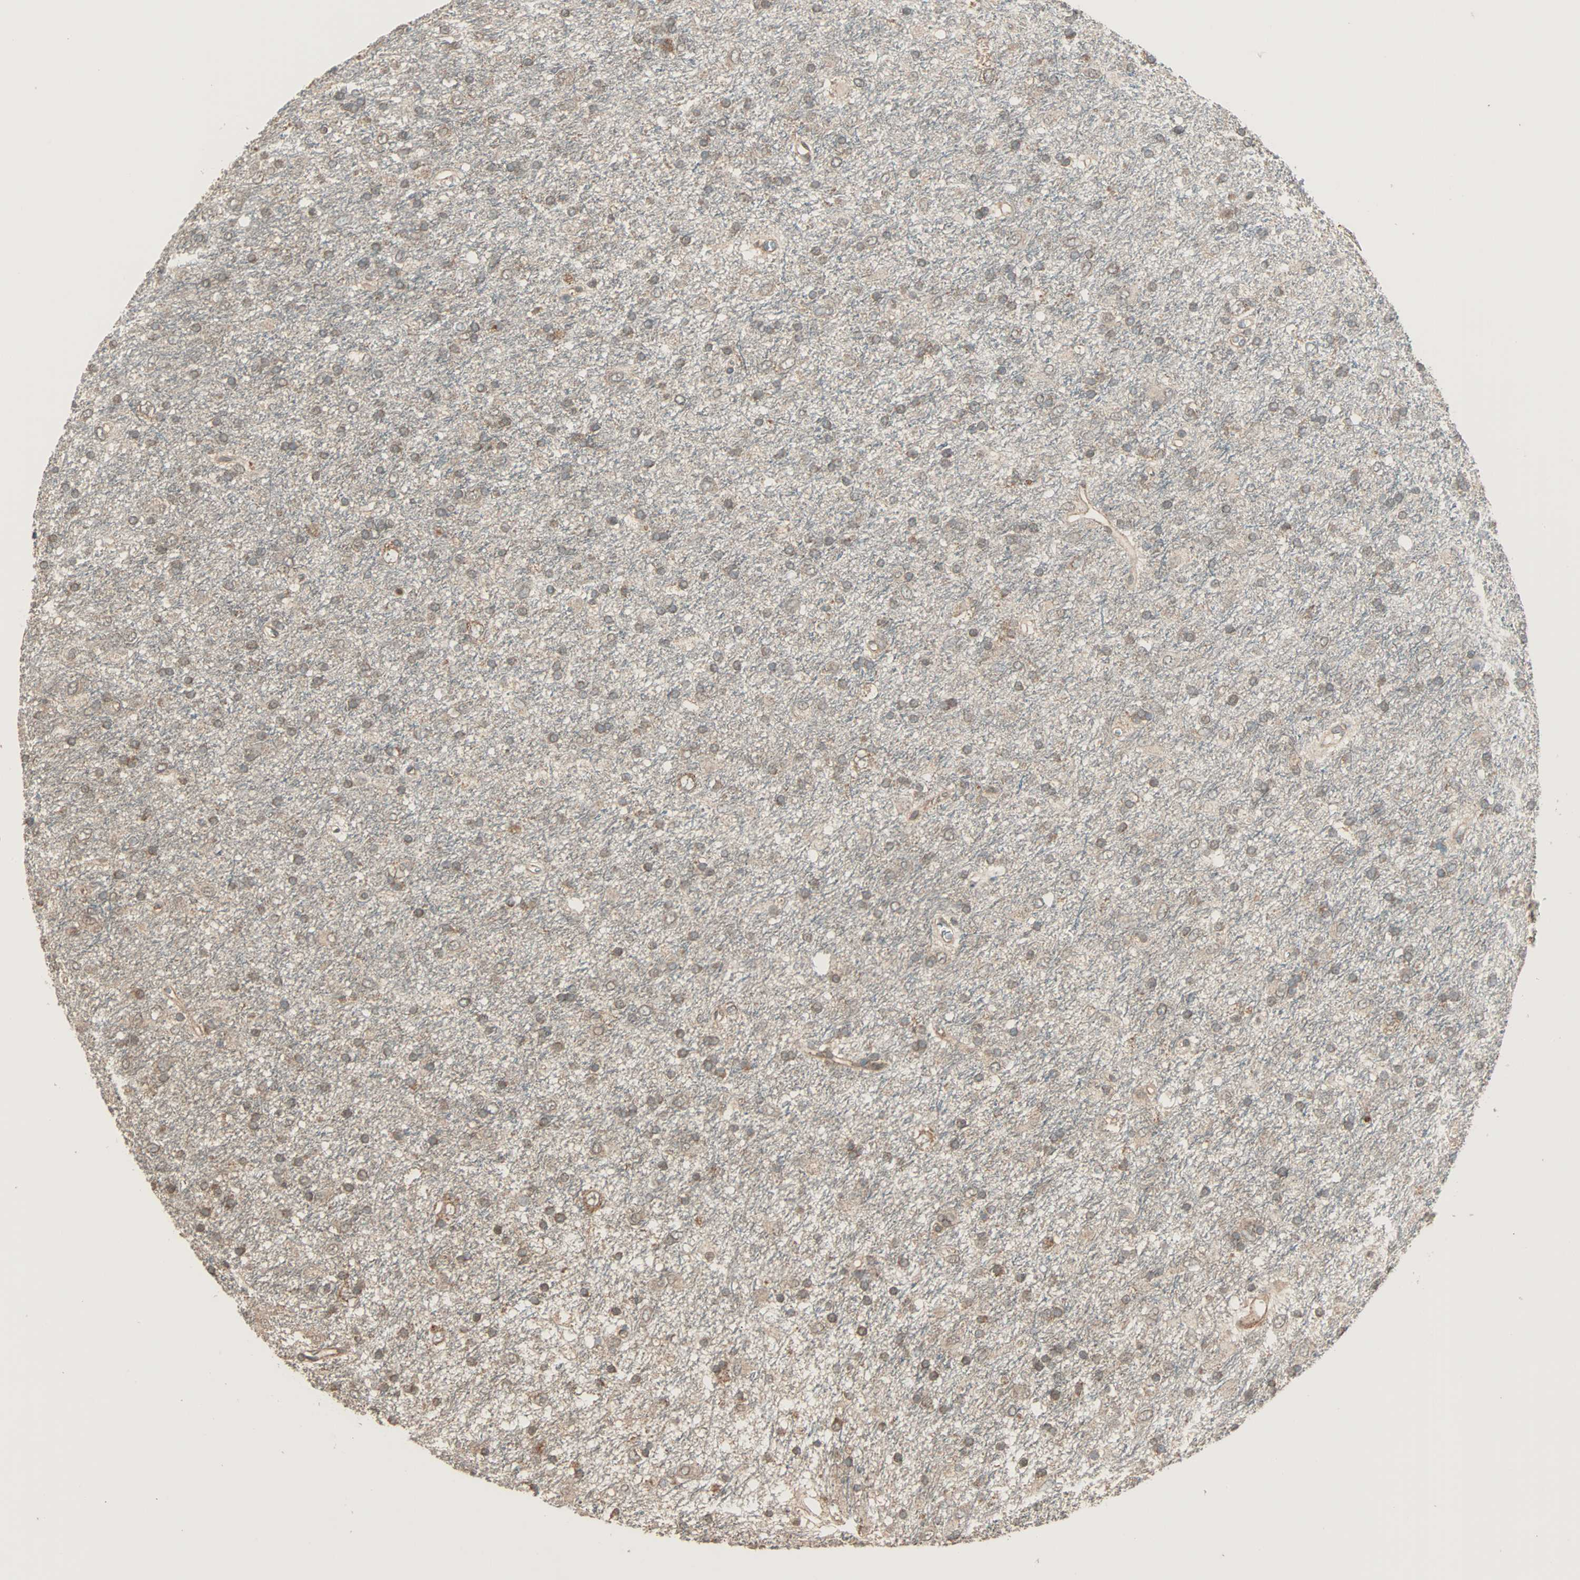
{"staining": {"intensity": "weak", "quantity": "25%-75%", "location": "cytoplasmic/membranous"}, "tissue": "glioma", "cell_type": "Tumor cells", "image_type": "cancer", "snomed": [{"axis": "morphology", "description": "Glioma, malignant, Low grade"}, {"axis": "topography", "description": "Brain"}], "caption": "This is a photomicrograph of IHC staining of malignant low-grade glioma, which shows weak expression in the cytoplasmic/membranous of tumor cells.", "gene": "MAP3K21", "patient": {"sex": "male", "age": 77}}